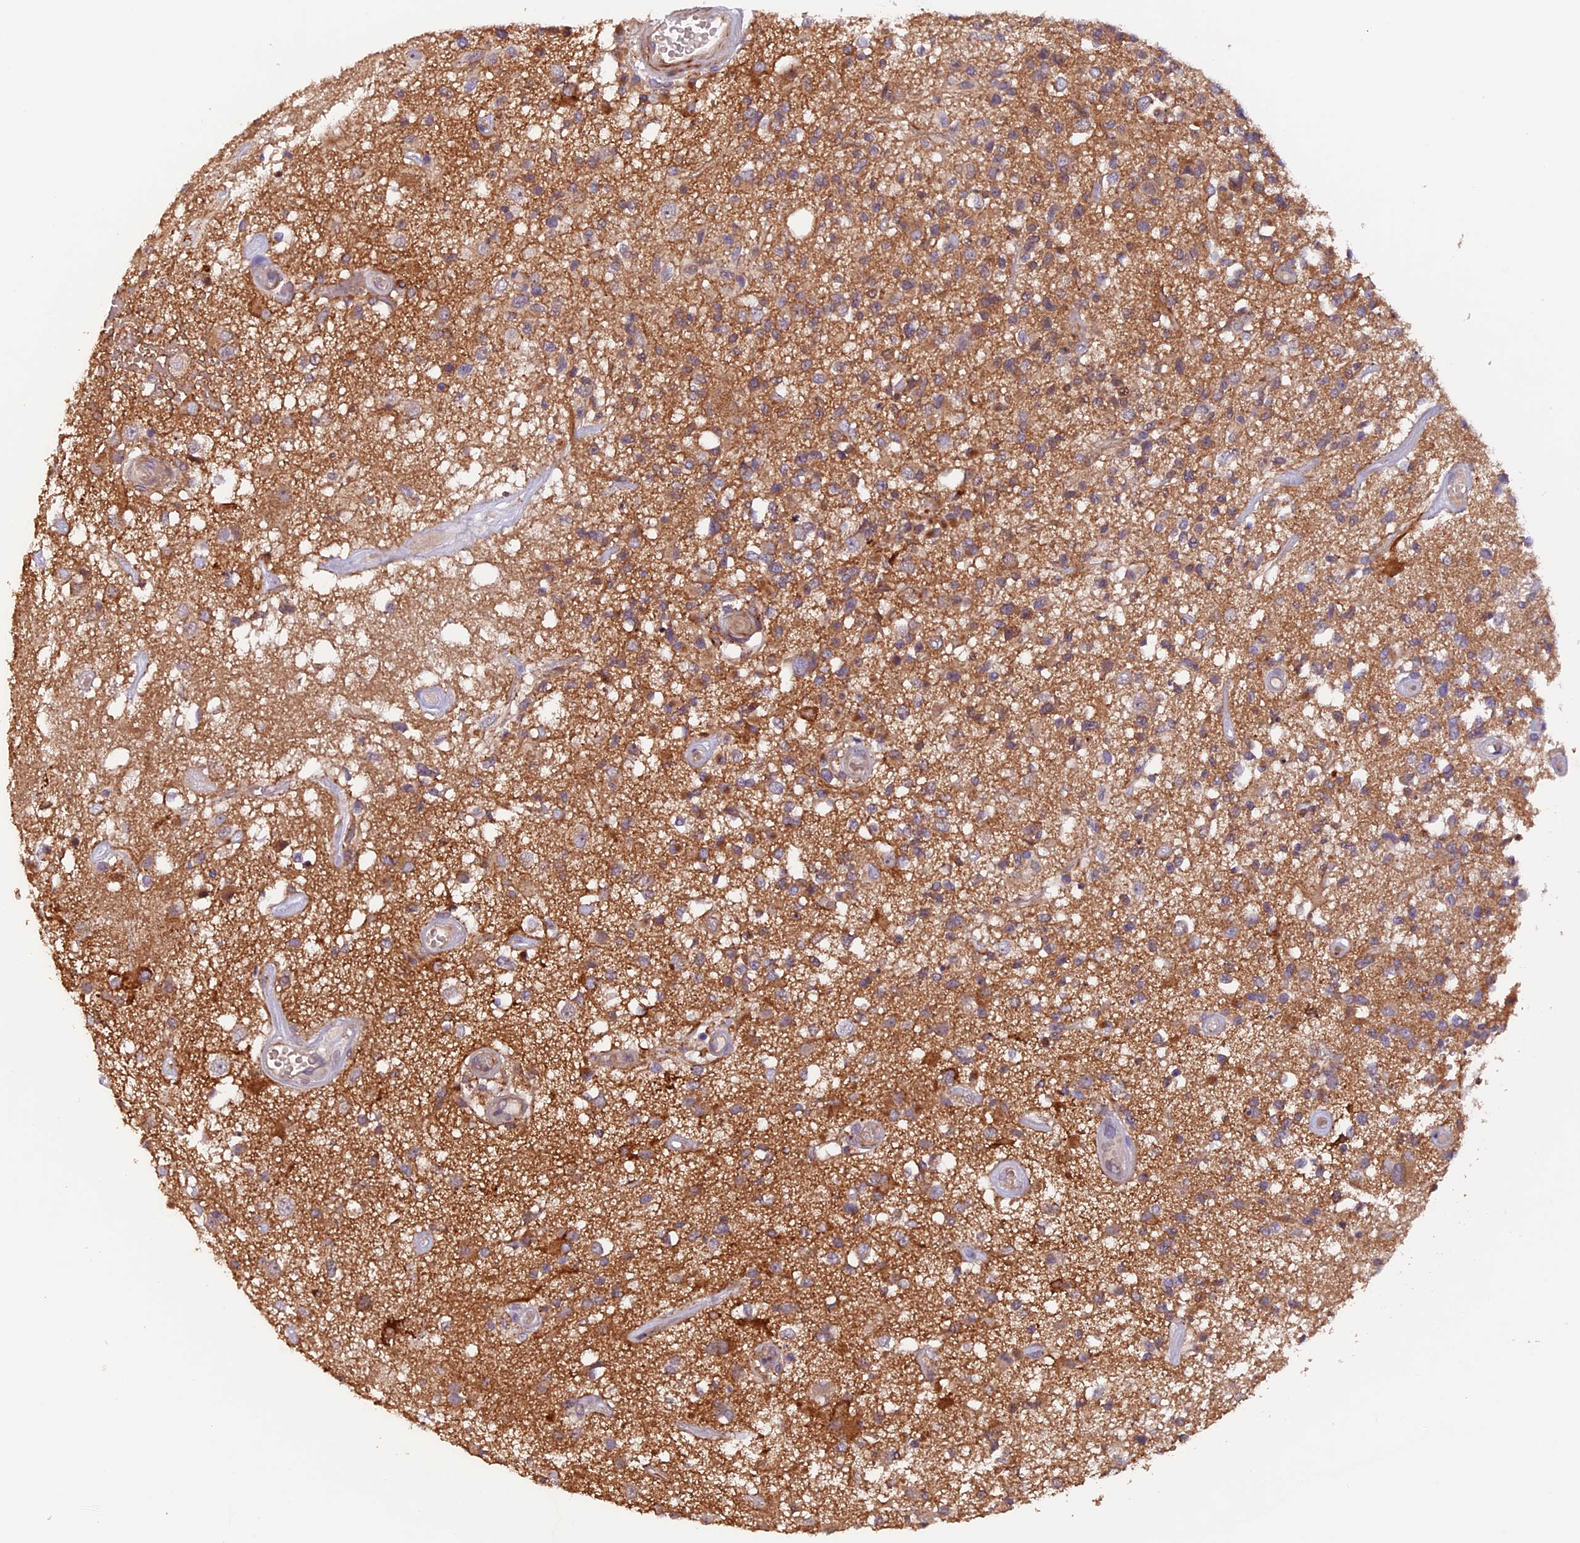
{"staining": {"intensity": "negative", "quantity": "none", "location": "none"}, "tissue": "glioma", "cell_type": "Tumor cells", "image_type": "cancer", "snomed": [{"axis": "morphology", "description": "Glioma, malignant, High grade"}, {"axis": "morphology", "description": "Glioblastoma, NOS"}, {"axis": "topography", "description": "Brain"}], "caption": "DAB (3,3'-diaminobenzidine) immunohistochemical staining of malignant glioma (high-grade) exhibits no significant expression in tumor cells. The staining is performed using DAB brown chromogen with nuclei counter-stained in using hematoxylin.", "gene": "GNB5", "patient": {"sex": "male", "age": 60}}